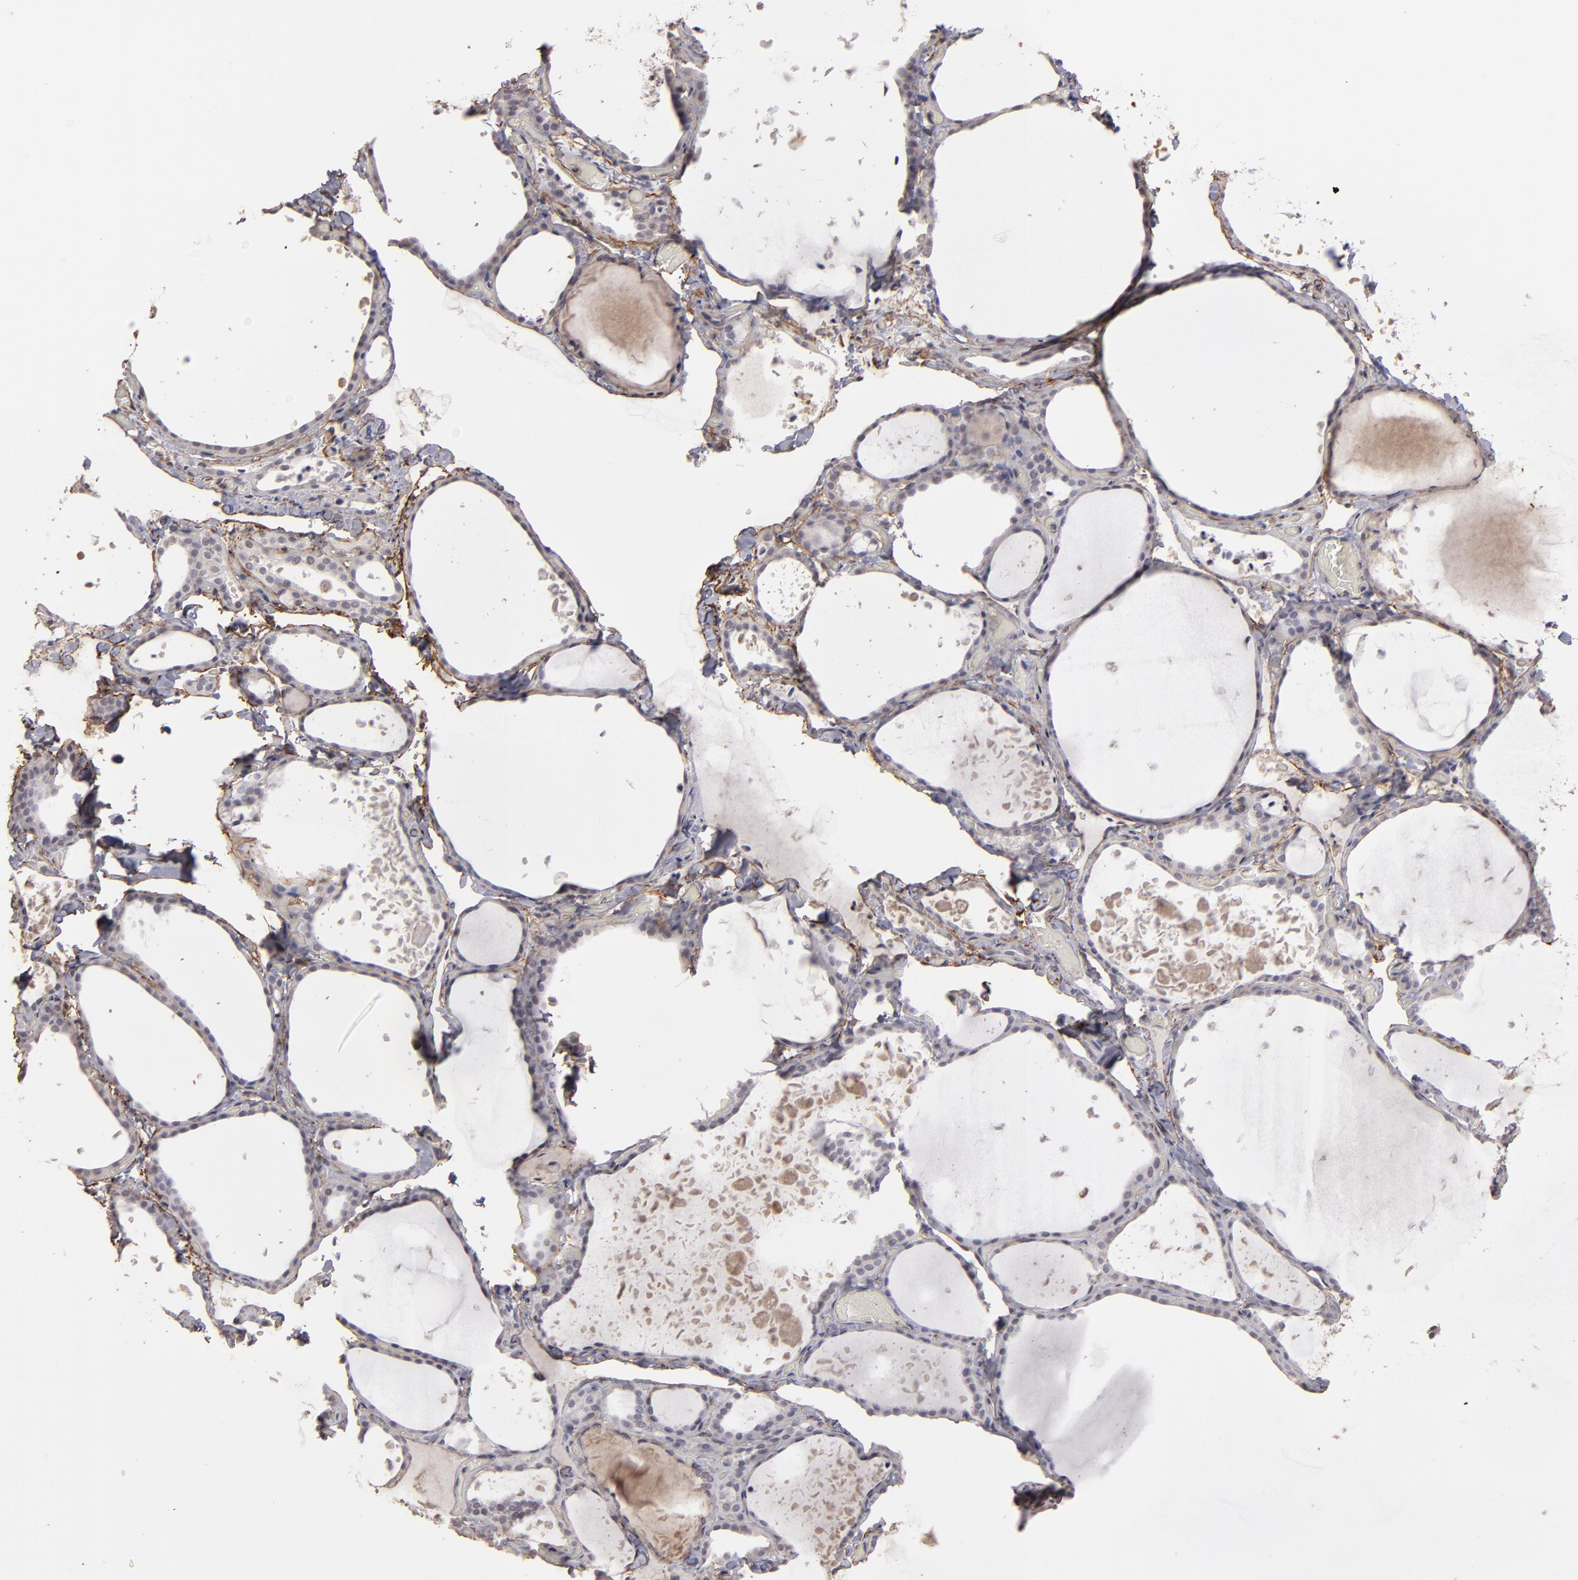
{"staining": {"intensity": "weak", "quantity": ">75%", "location": "cytoplasmic/membranous"}, "tissue": "thyroid gland", "cell_type": "Glandular cells", "image_type": "normal", "snomed": [{"axis": "morphology", "description": "Normal tissue, NOS"}, {"axis": "topography", "description": "Thyroid gland"}], "caption": "Immunohistochemical staining of normal thyroid gland reveals >75% levels of weak cytoplasmic/membranous protein staining in approximately >75% of glandular cells.", "gene": "CD55", "patient": {"sex": "female", "age": 22}}